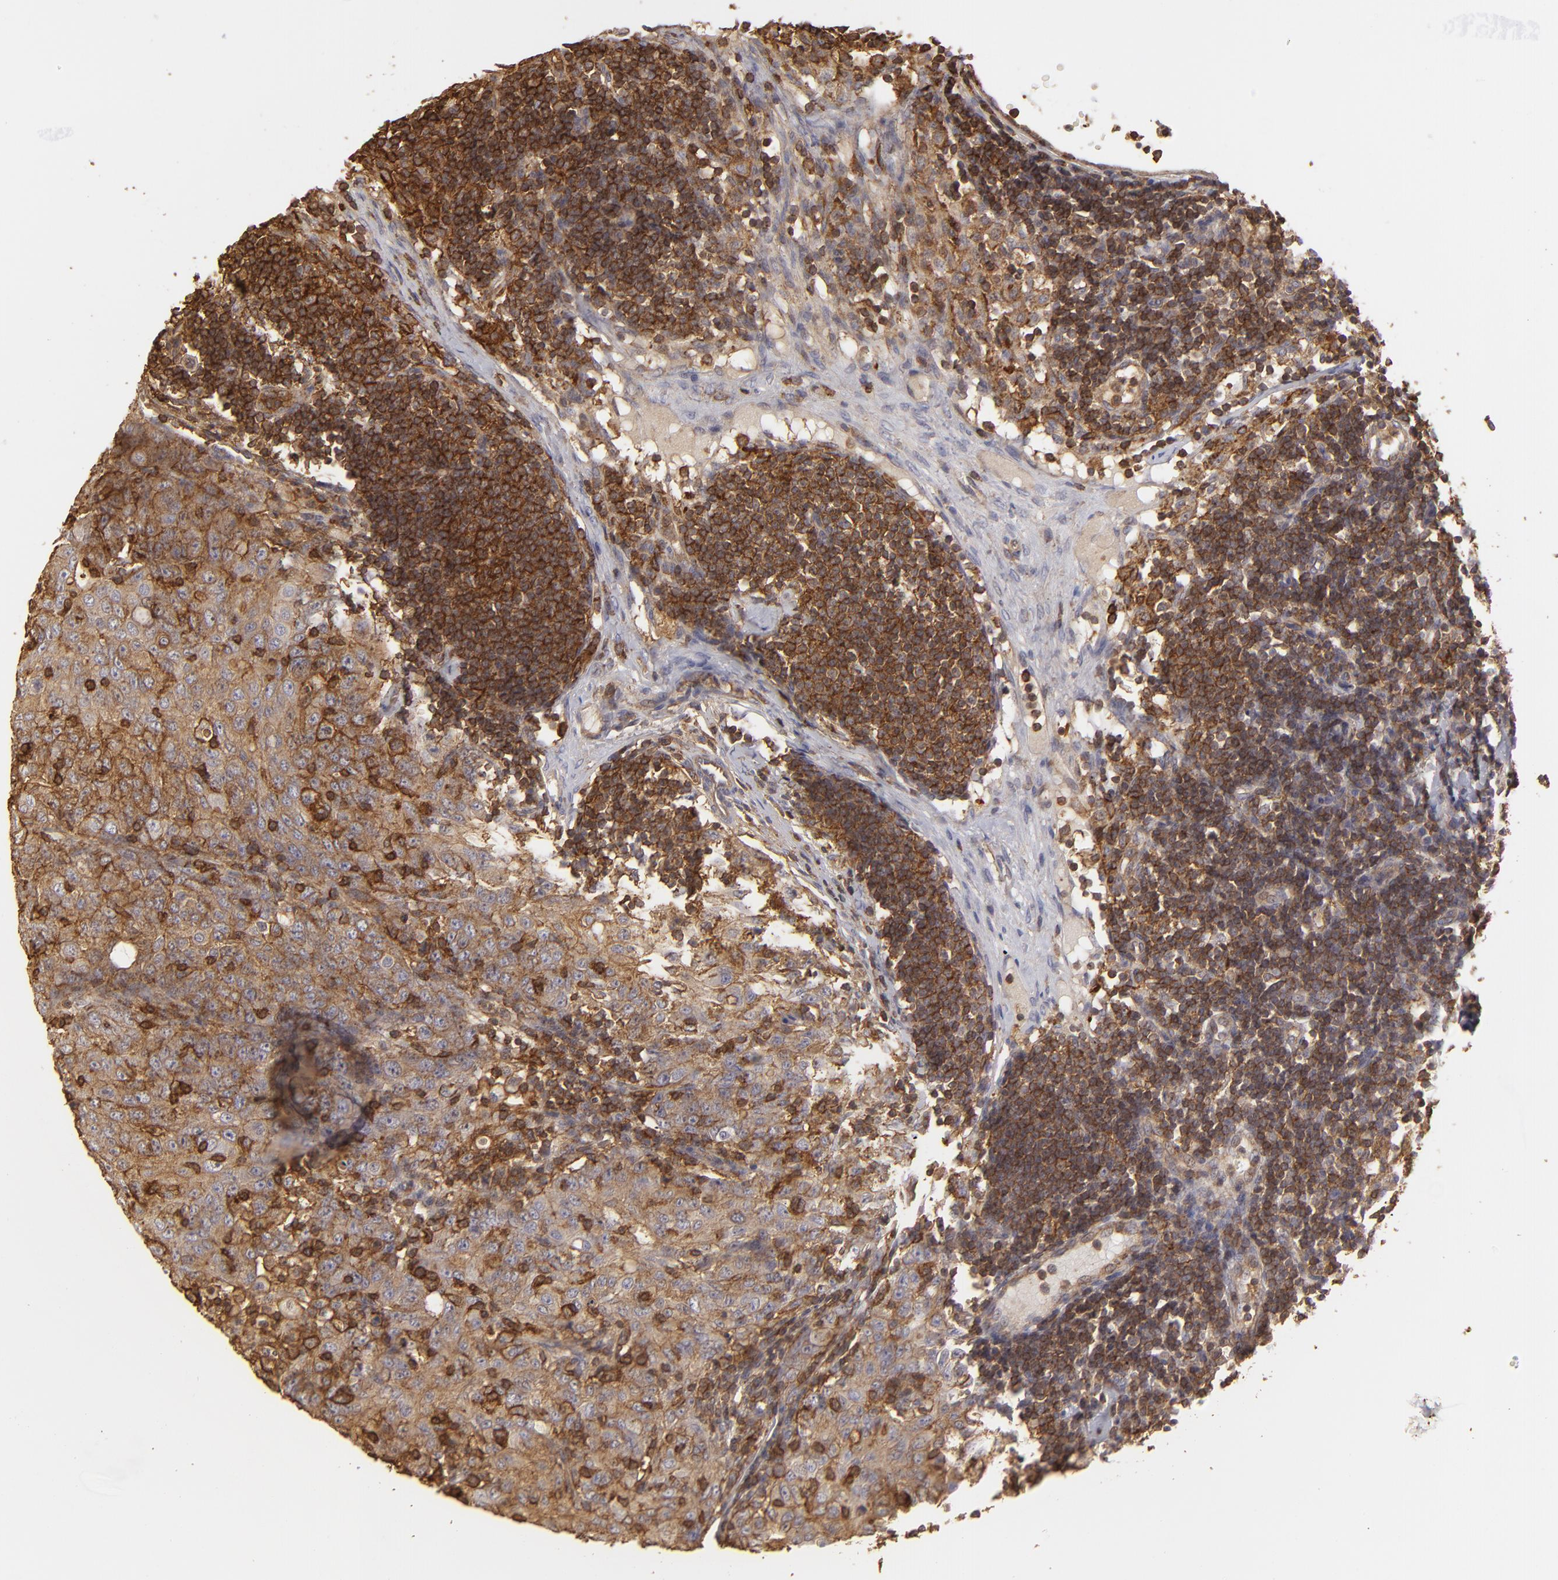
{"staining": {"intensity": "strong", "quantity": ">75%", "location": "cytoplasmic/membranous"}, "tissue": "lymph node", "cell_type": "Germinal center cells", "image_type": "normal", "snomed": [{"axis": "morphology", "description": "Normal tissue, NOS"}, {"axis": "topography", "description": "Lymph node"}], "caption": "High-magnification brightfield microscopy of normal lymph node stained with DAB (brown) and counterstained with hematoxylin (blue). germinal center cells exhibit strong cytoplasmic/membranous staining is identified in approximately>75% of cells.", "gene": "ACTB", "patient": {"sex": "female", "age": 42}}